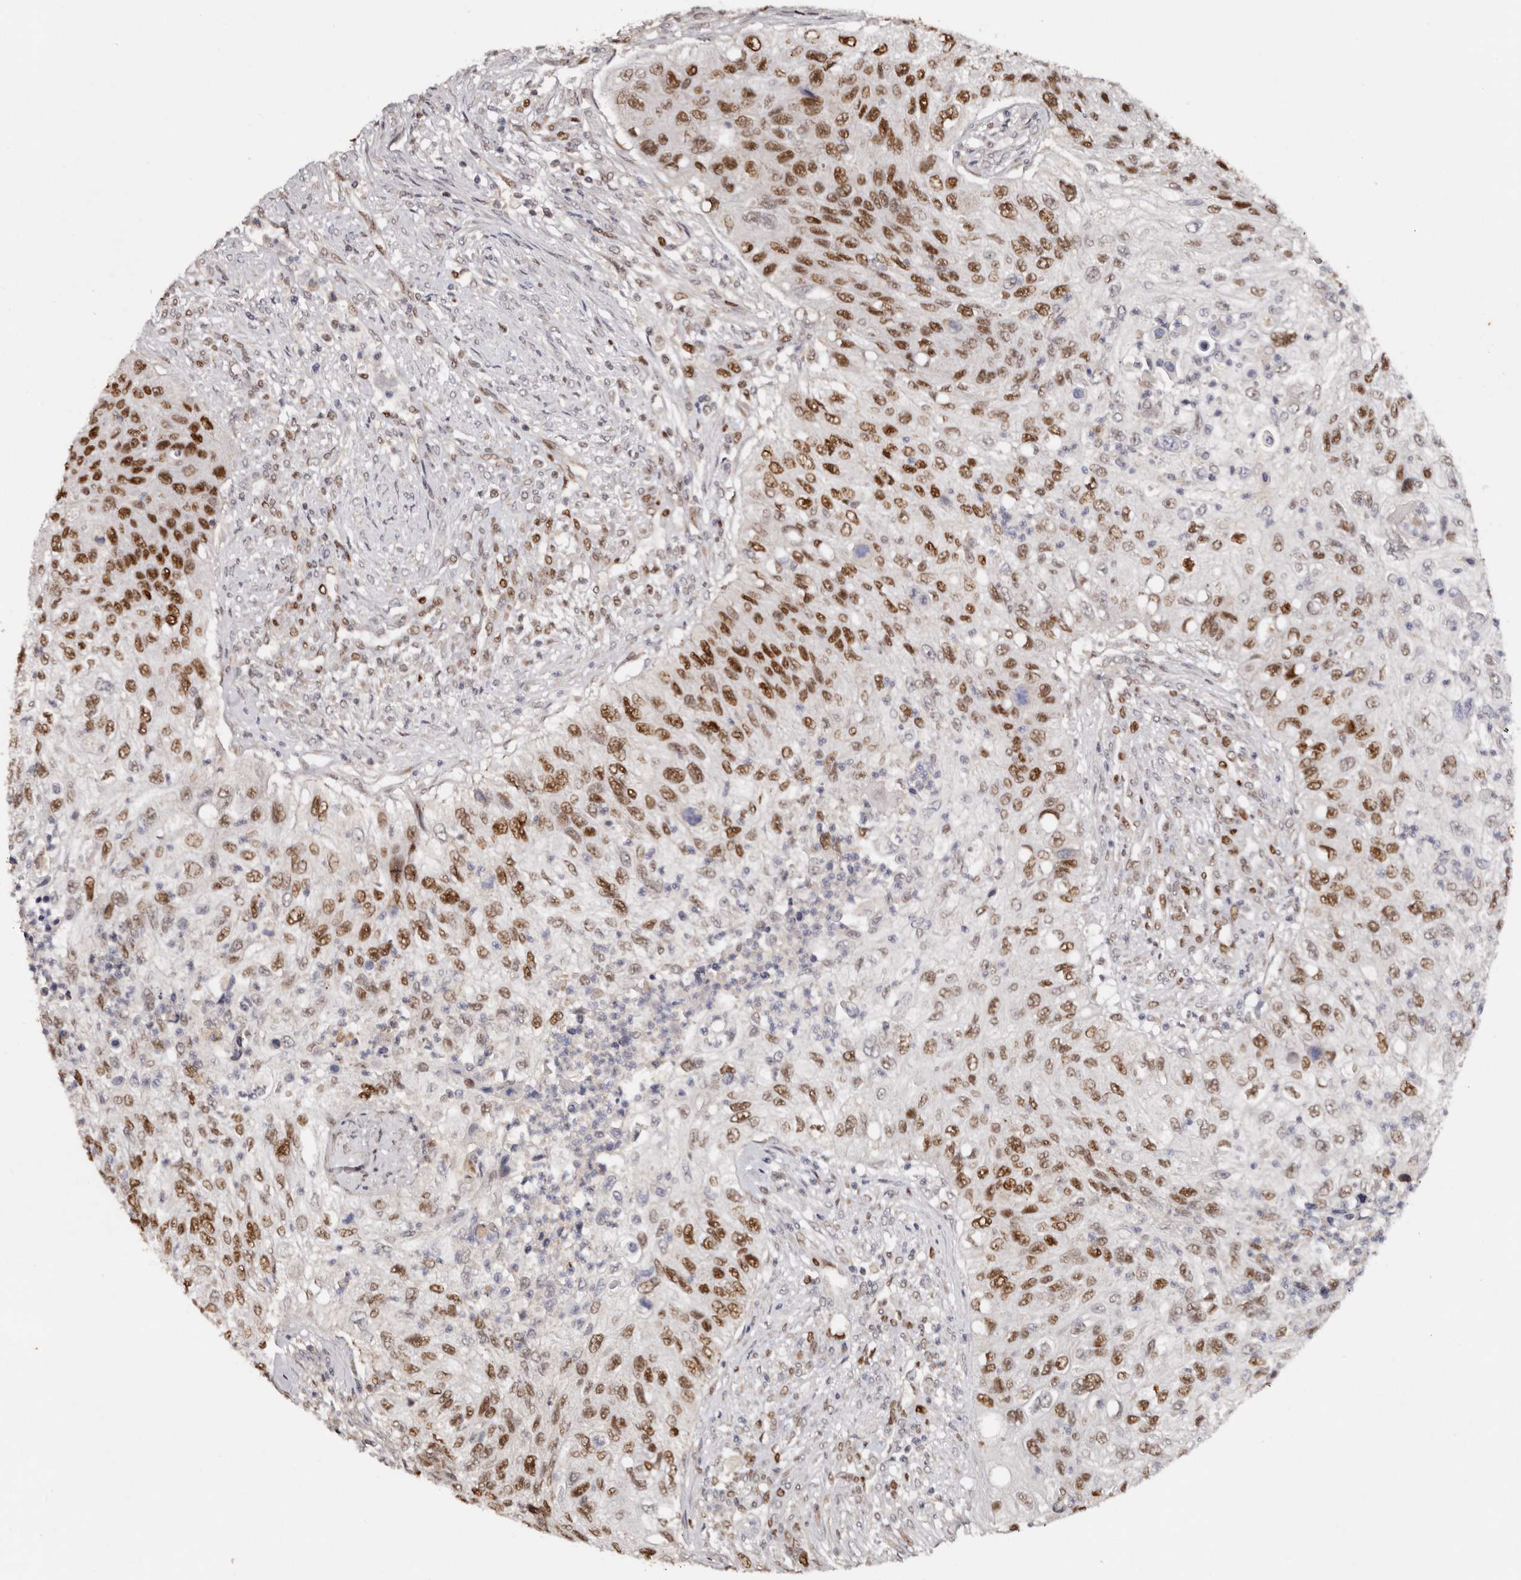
{"staining": {"intensity": "strong", "quantity": "25%-75%", "location": "nuclear"}, "tissue": "urothelial cancer", "cell_type": "Tumor cells", "image_type": "cancer", "snomed": [{"axis": "morphology", "description": "Urothelial carcinoma, High grade"}, {"axis": "topography", "description": "Urinary bladder"}], "caption": "Protein staining shows strong nuclear expression in approximately 25%-75% of tumor cells in urothelial carcinoma (high-grade).", "gene": "KLF7", "patient": {"sex": "female", "age": 60}}